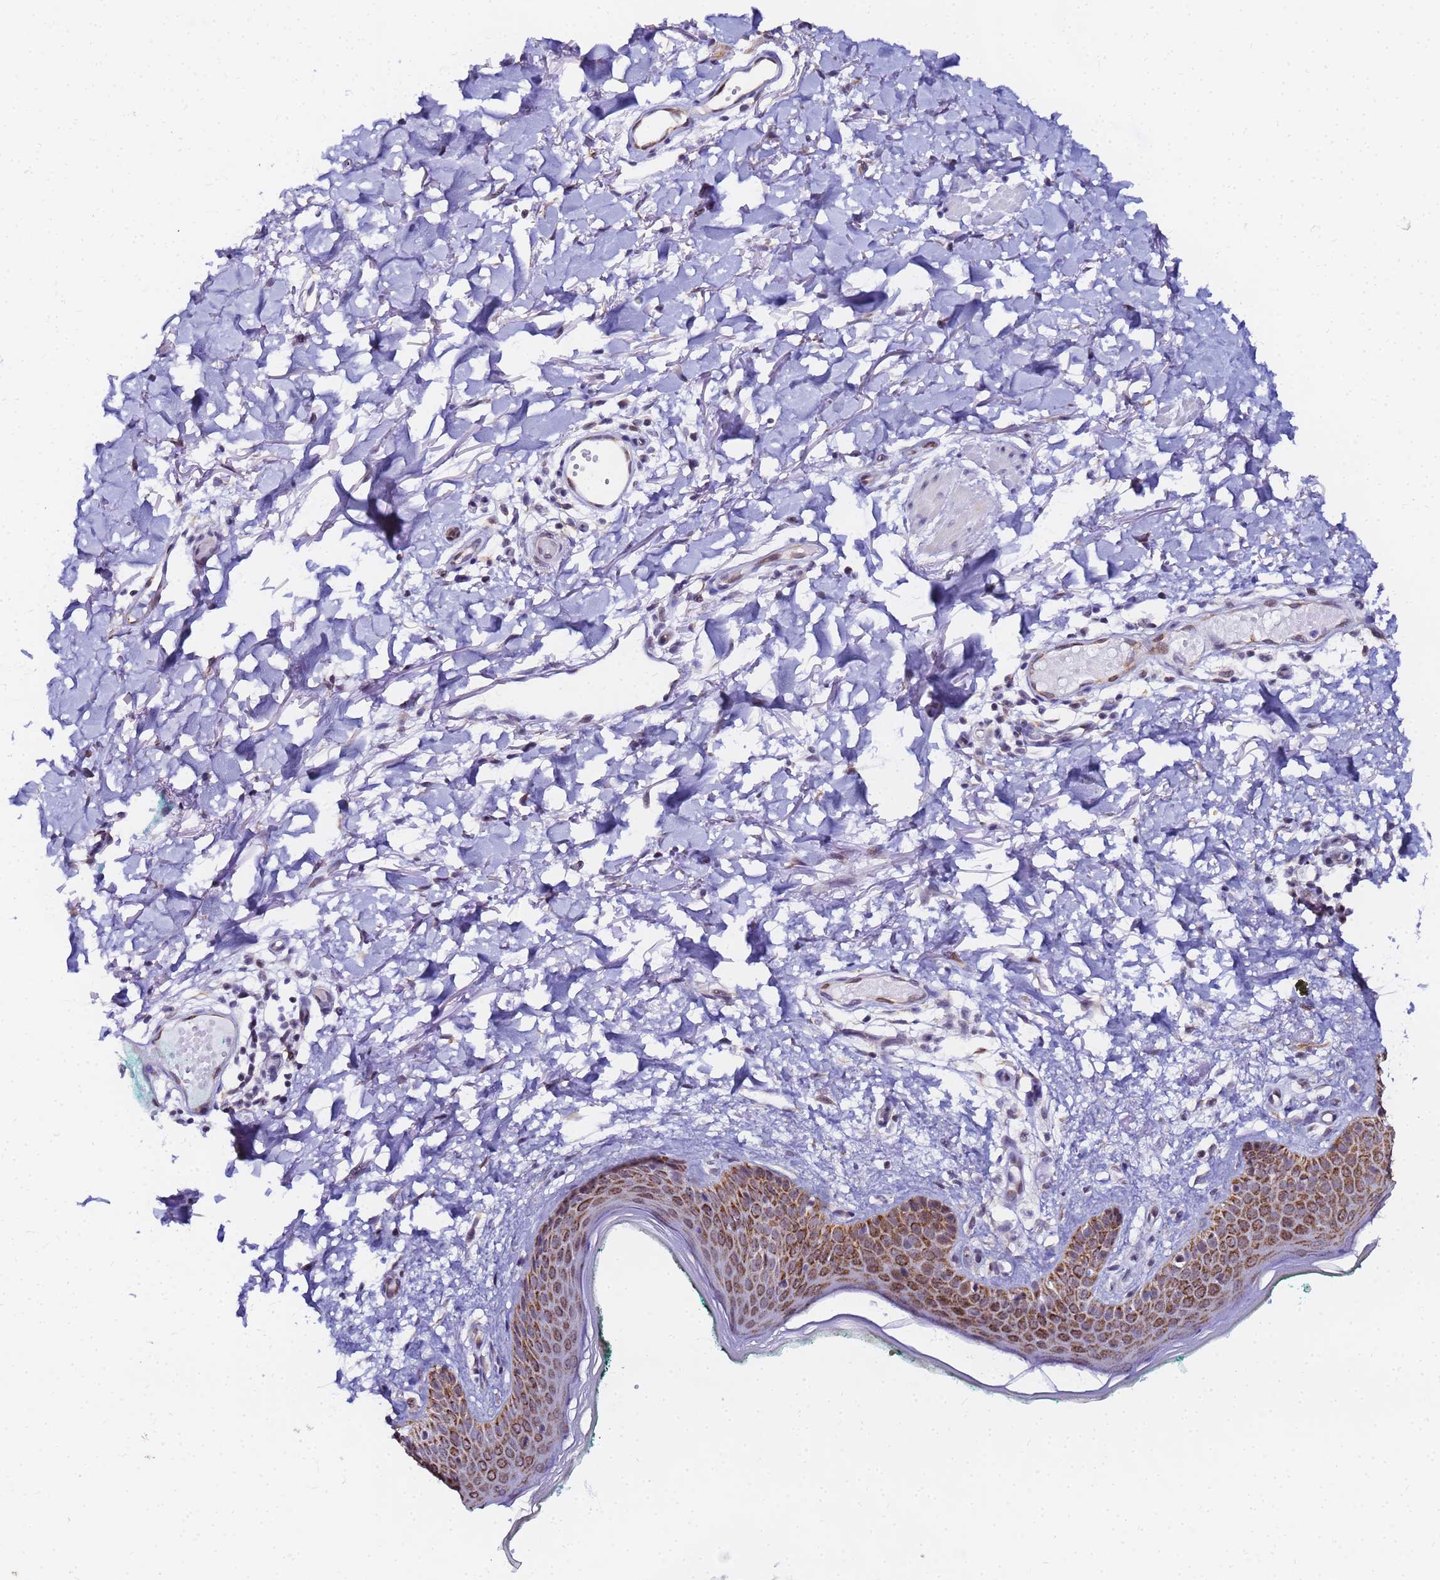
{"staining": {"intensity": "weak", "quantity": ">75%", "location": "cytoplasmic/membranous"}, "tissue": "skin", "cell_type": "Fibroblasts", "image_type": "normal", "snomed": [{"axis": "morphology", "description": "Normal tissue, NOS"}, {"axis": "morphology", "description": "Malignant melanoma, NOS"}, {"axis": "topography", "description": "Skin"}], "caption": "Fibroblasts demonstrate weak cytoplasmic/membranous expression in about >75% of cells in normal skin.", "gene": "CKMT1A", "patient": {"sex": "male", "age": 62}}